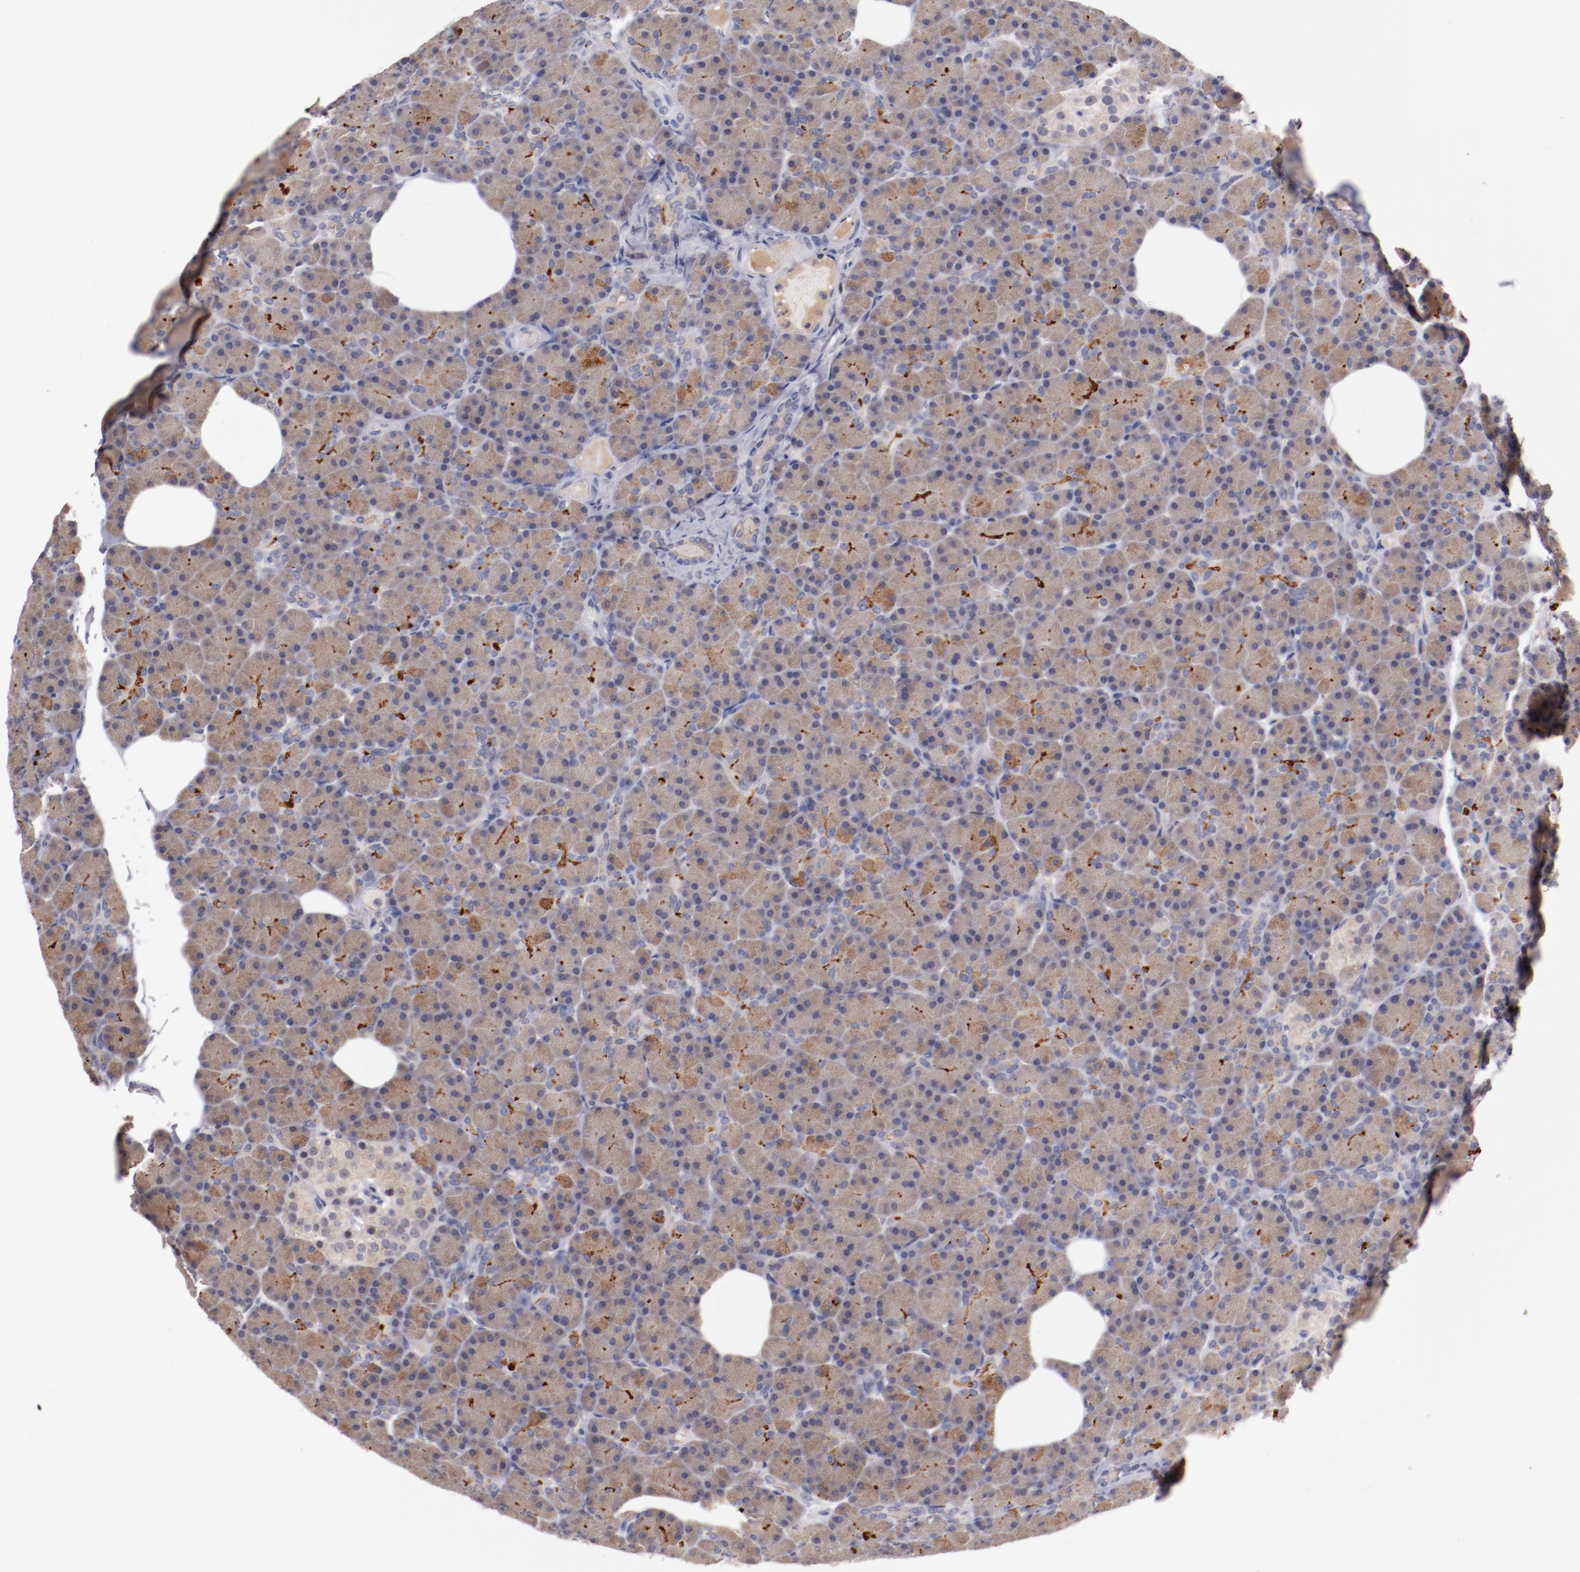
{"staining": {"intensity": "moderate", "quantity": ">75%", "location": "cytoplasmic/membranous"}, "tissue": "pancreas", "cell_type": "Exocrine glandular cells", "image_type": "normal", "snomed": [{"axis": "morphology", "description": "Normal tissue, NOS"}, {"axis": "topography", "description": "Pancreas"}], "caption": "Human pancreas stained with a brown dye shows moderate cytoplasmic/membranous positive staining in approximately >75% of exocrine glandular cells.", "gene": "FAM81A", "patient": {"sex": "female", "age": 43}}